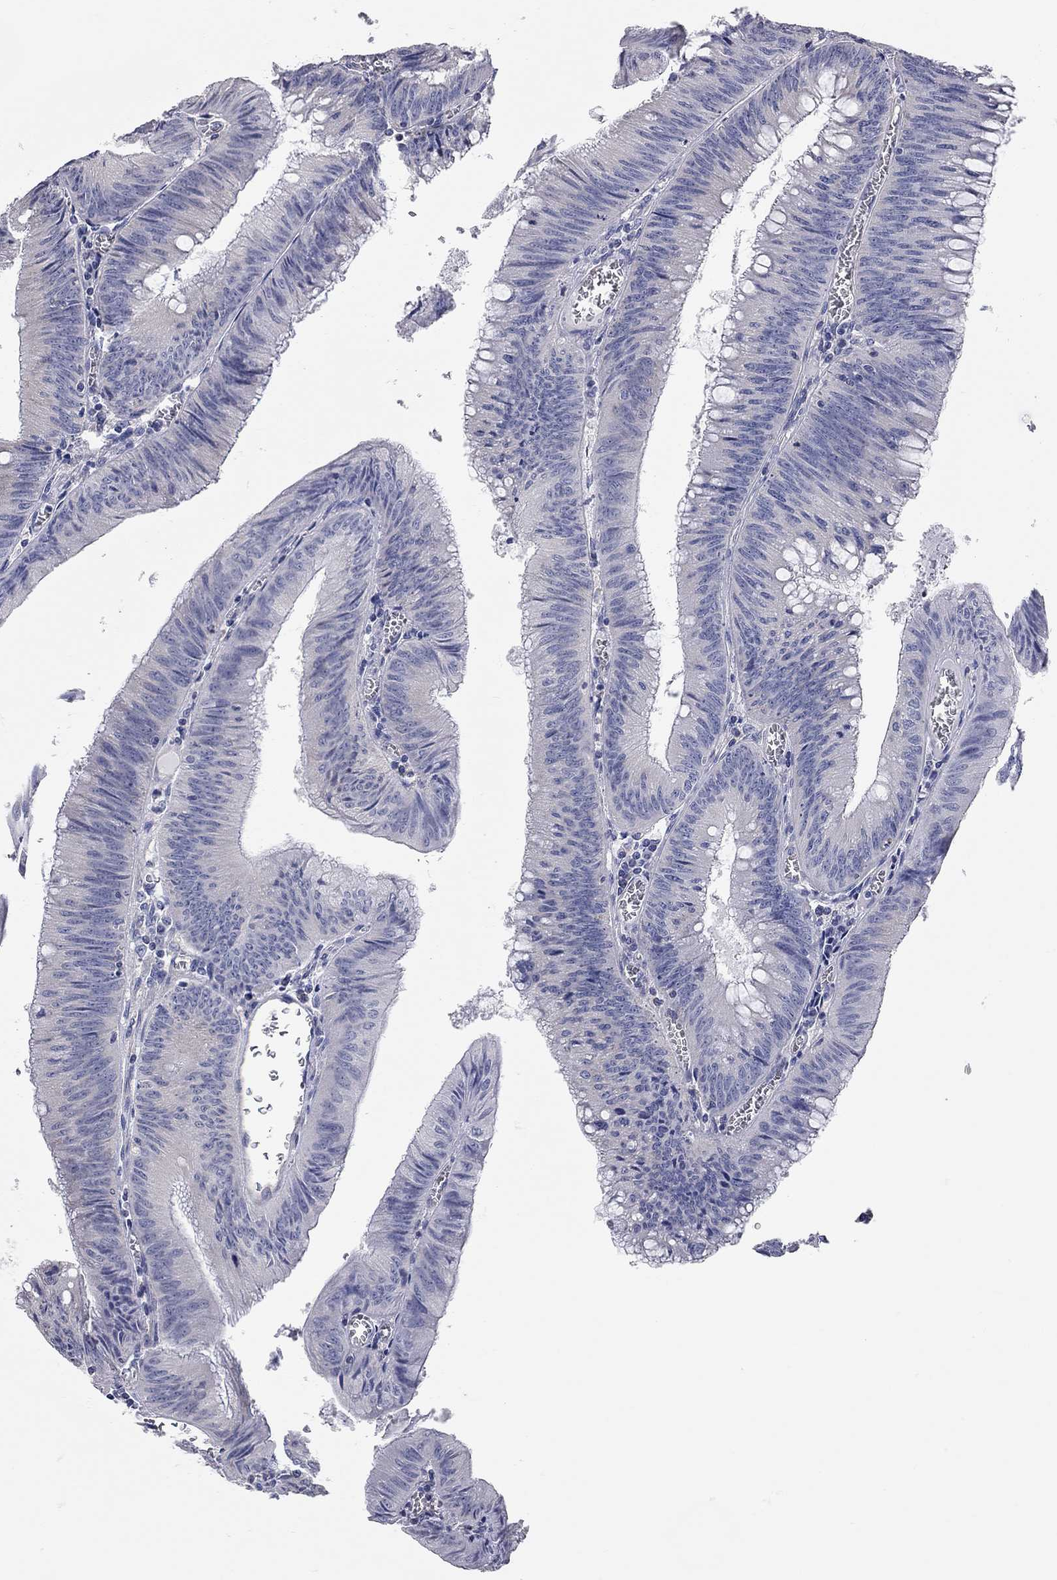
{"staining": {"intensity": "negative", "quantity": "none", "location": "none"}, "tissue": "colorectal cancer", "cell_type": "Tumor cells", "image_type": "cancer", "snomed": [{"axis": "morphology", "description": "Adenocarcinoma, NOS"}, {"axis": "topography", "description": "Rectum"}], "caption": "Immunohistochemical staining of adenocarcinoma (colorectal) demonstrates no significant positivity in tumor cells. The staining is performed using DAB brown chromogen with nuclei counter-stained in using hematoxylin.", "gene": "C10orf90", "patient": {"sex": "female", "age": 72}}